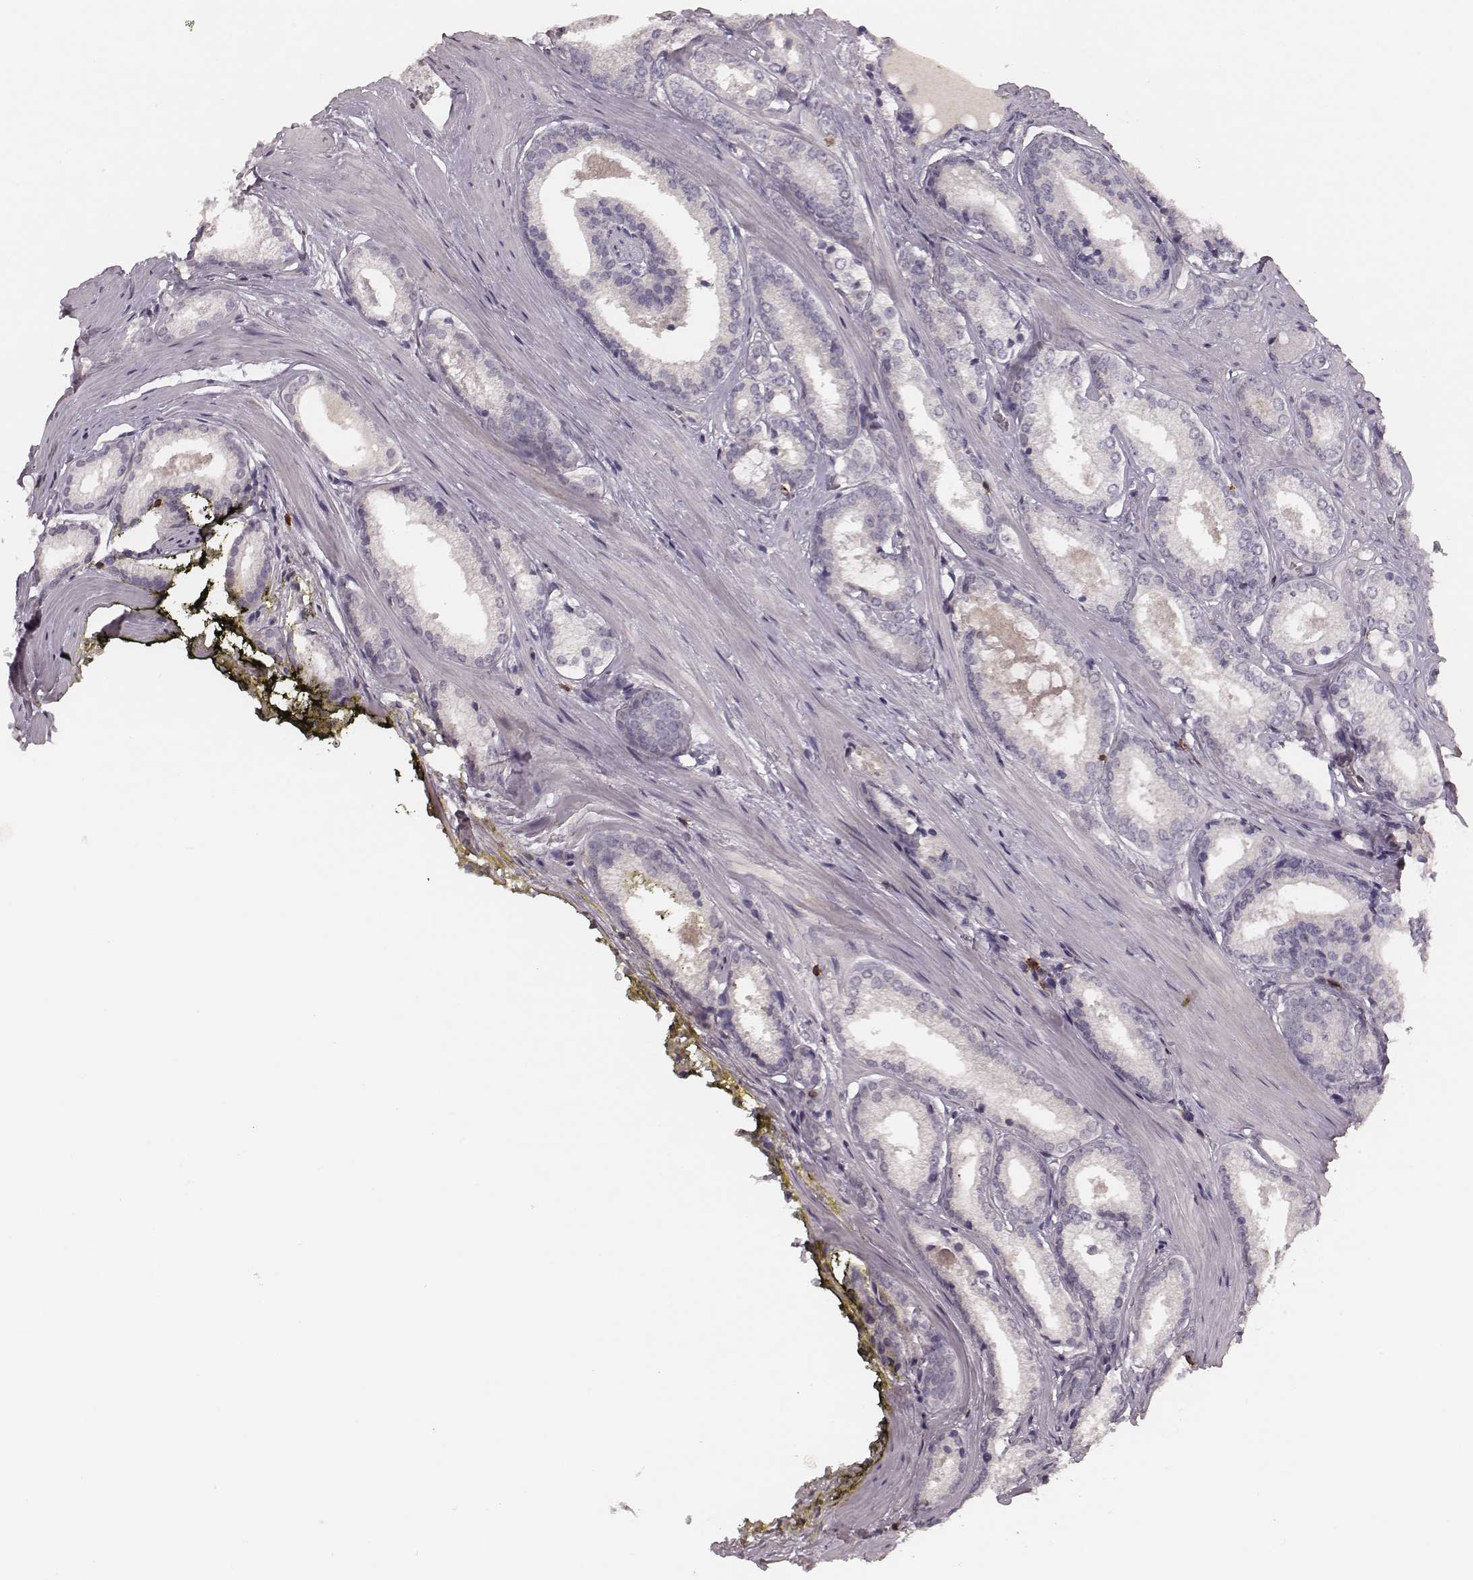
{"staining": {"intensity": "negative", "quantity": "none", "location": "none"}, "tissue": "prostate cancer", "cell_type": "Tumor cells", "image_type": "cancer", "snomed": [{"axis": "morphology", "description": "Adenocarcinoma, Low grade"}, {"axis": "topography", "description": "Prostate"}], "caption": "The photomicrograph shows no staining of tumor cells in low-grade adenocarcinoma (prostate).", "gene": "CD8A", "patient": {"sex": "male", "age": 56}}